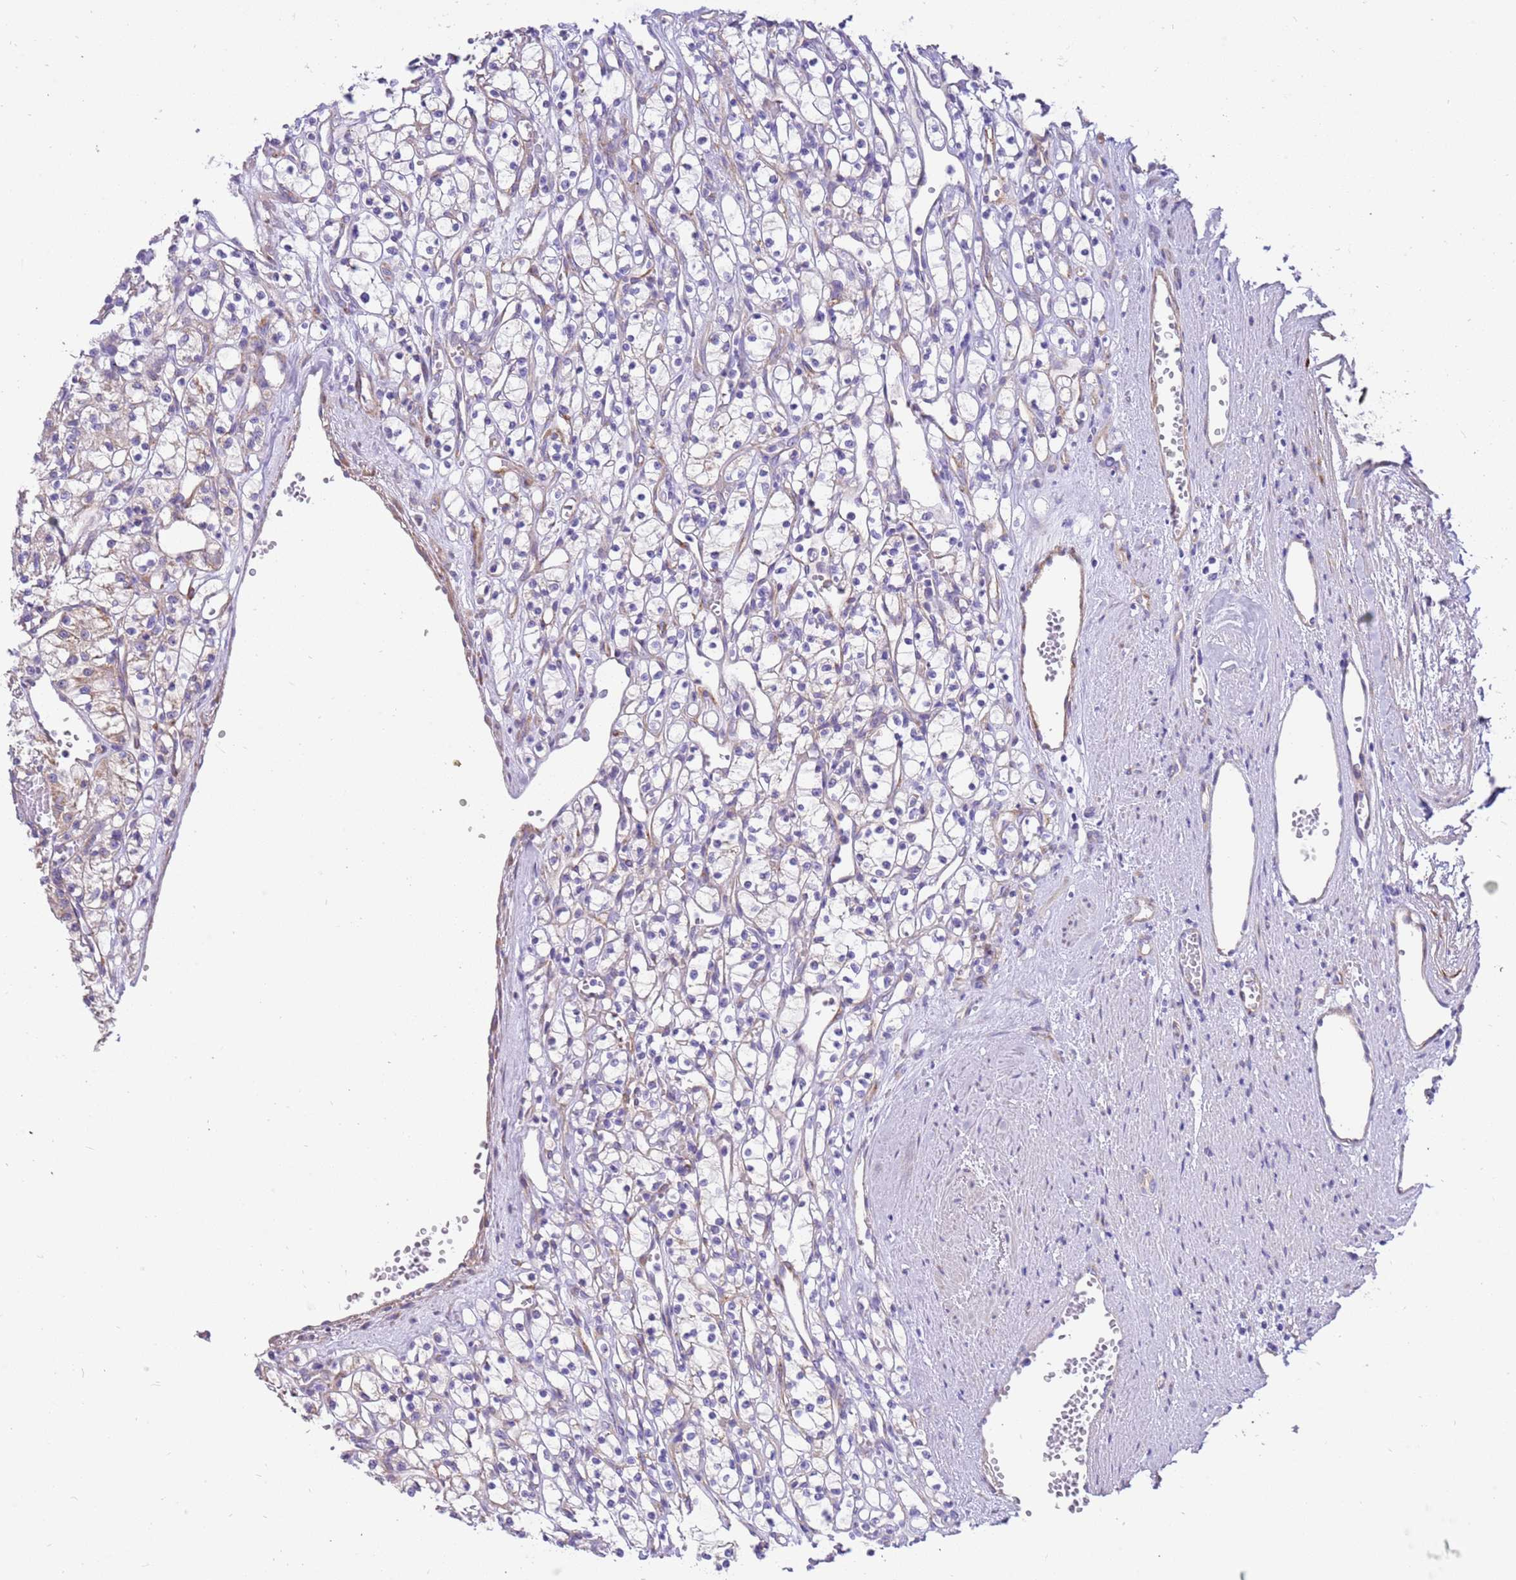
{"staining": {"intensity": "negative", "quantity": "none", "location": "none"}, "tissue": "renal cancer", "cell_type": "Tumor cells", "image_type": "cancer", "snomed": [{"axis": "morphology", "description": "Adenocarcinoma, NOS"}, {"axis": "topography", "description": "Kidney"}], "caption": "IHC of human renal adenocarcinoma exhibits no positivity in tumor cells.", "gene": "SERINC3", "patient": {"sex": "female", "age": 59}}